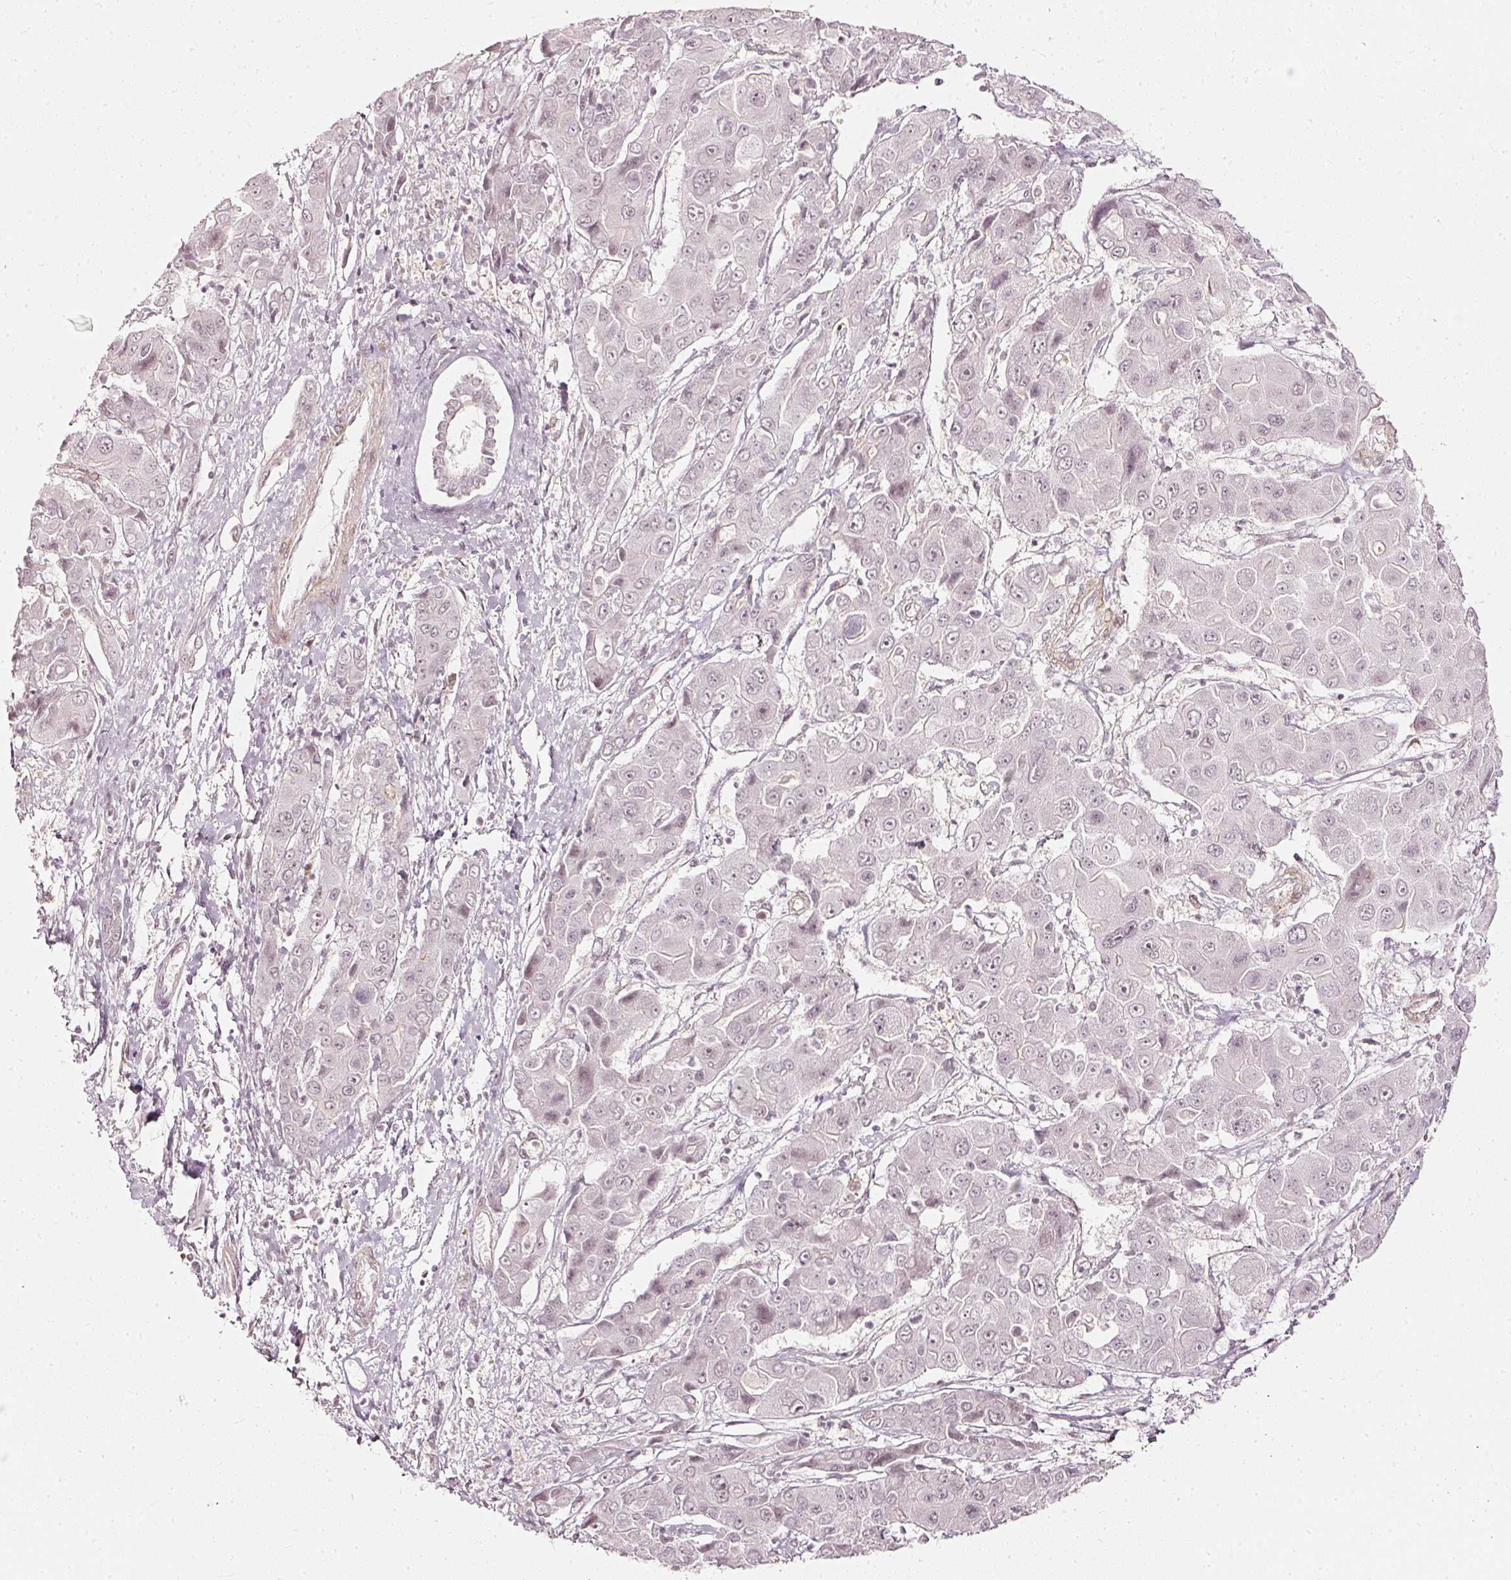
{"staining": {"intensity": "negative", "quantity": "none", "location": "none"}, "tissue": "liver cancer", "cell_type": "Tumor cells", "image_type": "cancer", "snomed": [{"axis": "morphology", "description": "Cholangiocarcinoma"}, {"axis": "topography", "description": "Liver"}], "caption": "IHC histopathology image of liver cancer stained for a protein (brown), which displays no expression in tumor cells. (DAB immunohistochemistry (IHC) with hematoxylin counter stain).", "gene": "DRD2", "patient": {"sex": "male", "age": 67}}